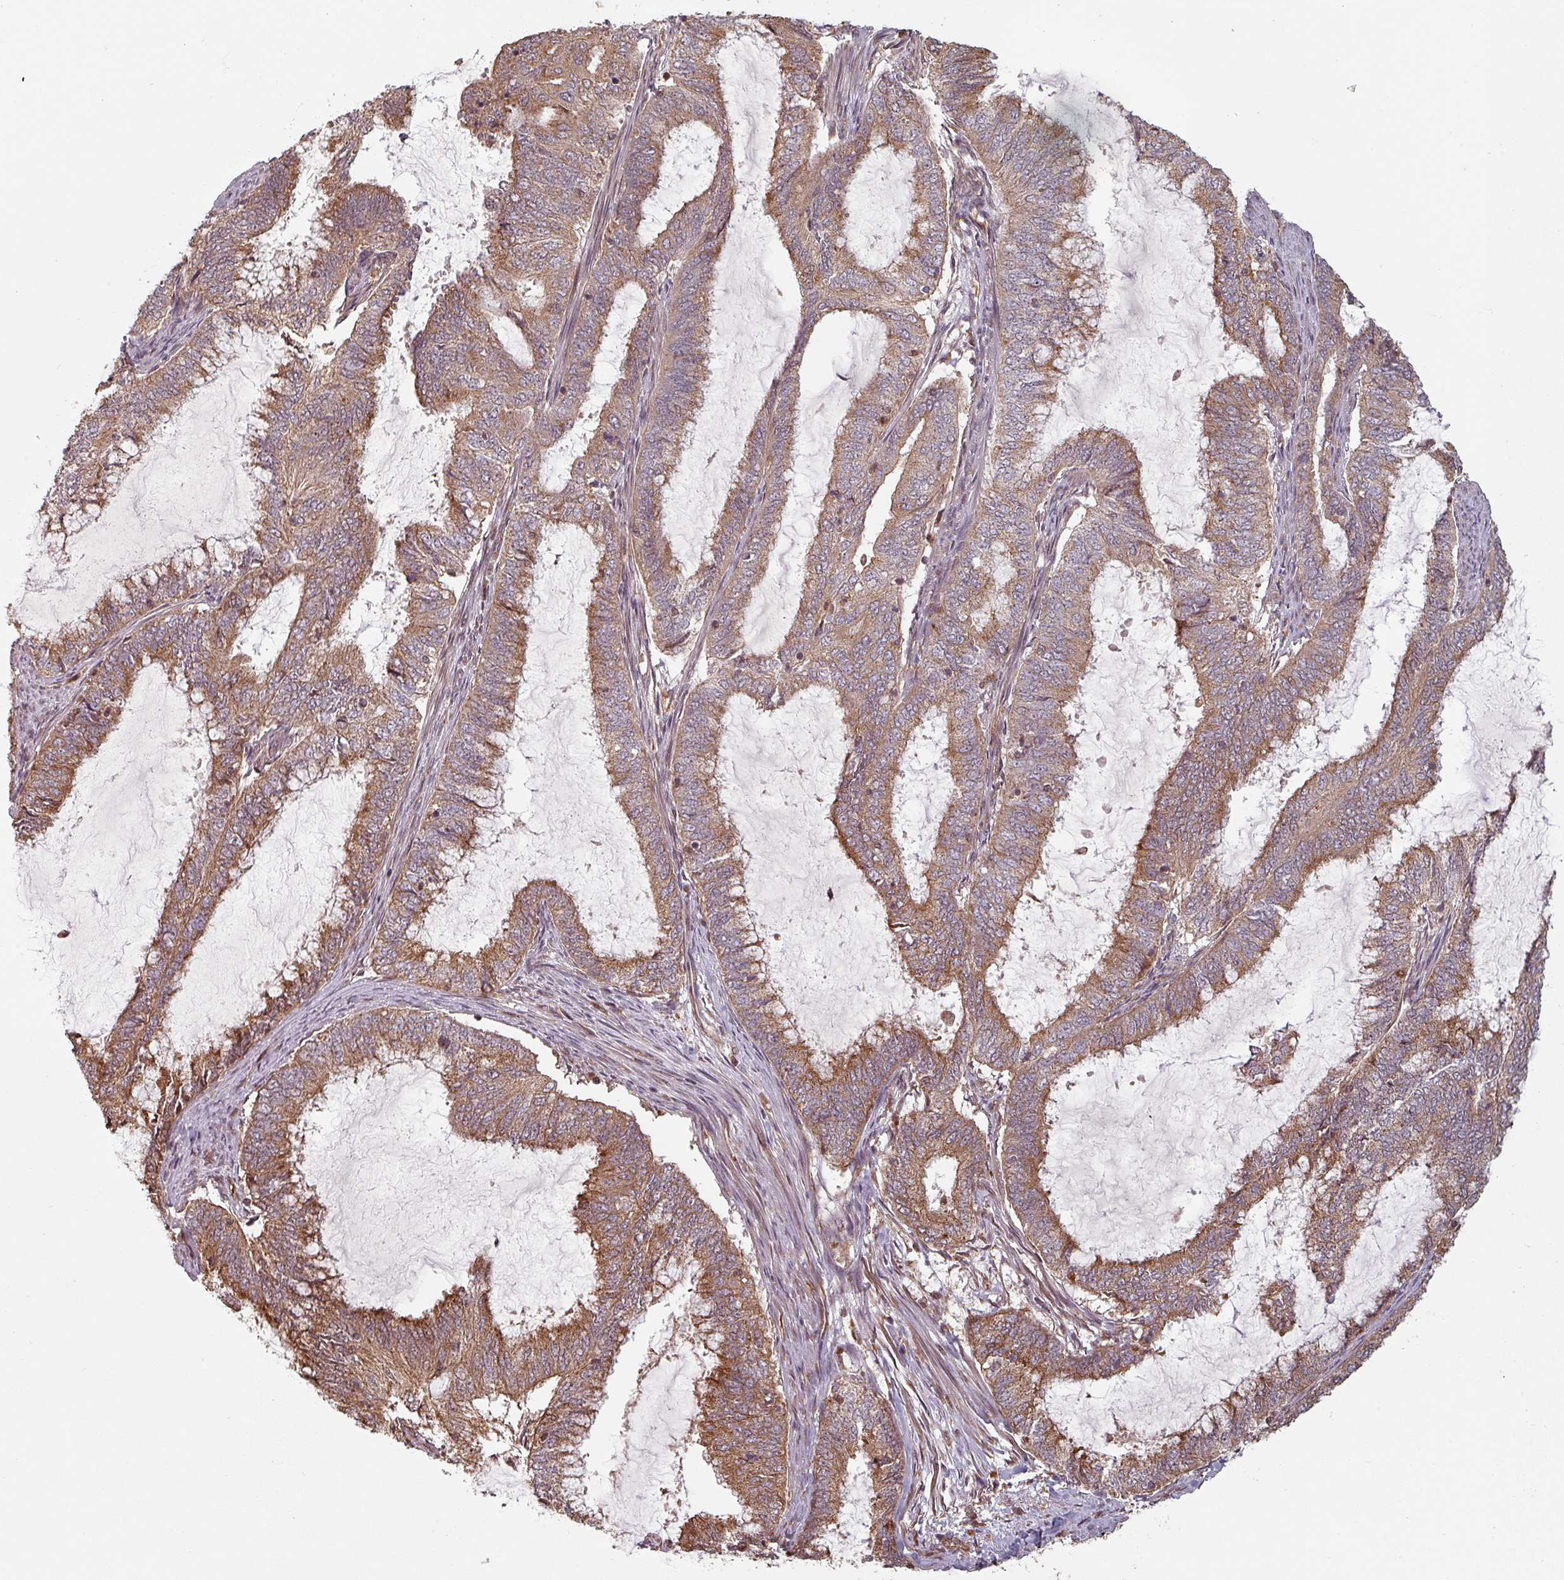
{"staining": {"intensity": "moderate", "quantity": ">75%", "location": "cytoplasmic/membranous"}, "tissue": "endometrial cancer", "cell_type": "Tumor cells", "image_type": "cancer", "snomed": [{"axis": "morphology", "description": "Adenocarcinoma, NOS"}, {"axis": "topography", "description": "Endometrium"}], "caption": "Moderate cytoplasmic/membranous positivity is identified in approximately >75% of tumor cells in endometrial cancer. (DAB IHC, brown staining for protein, blue staining for nuclei).", "gene": "EID1", "patient": {"sex": "female", "age": 51}}